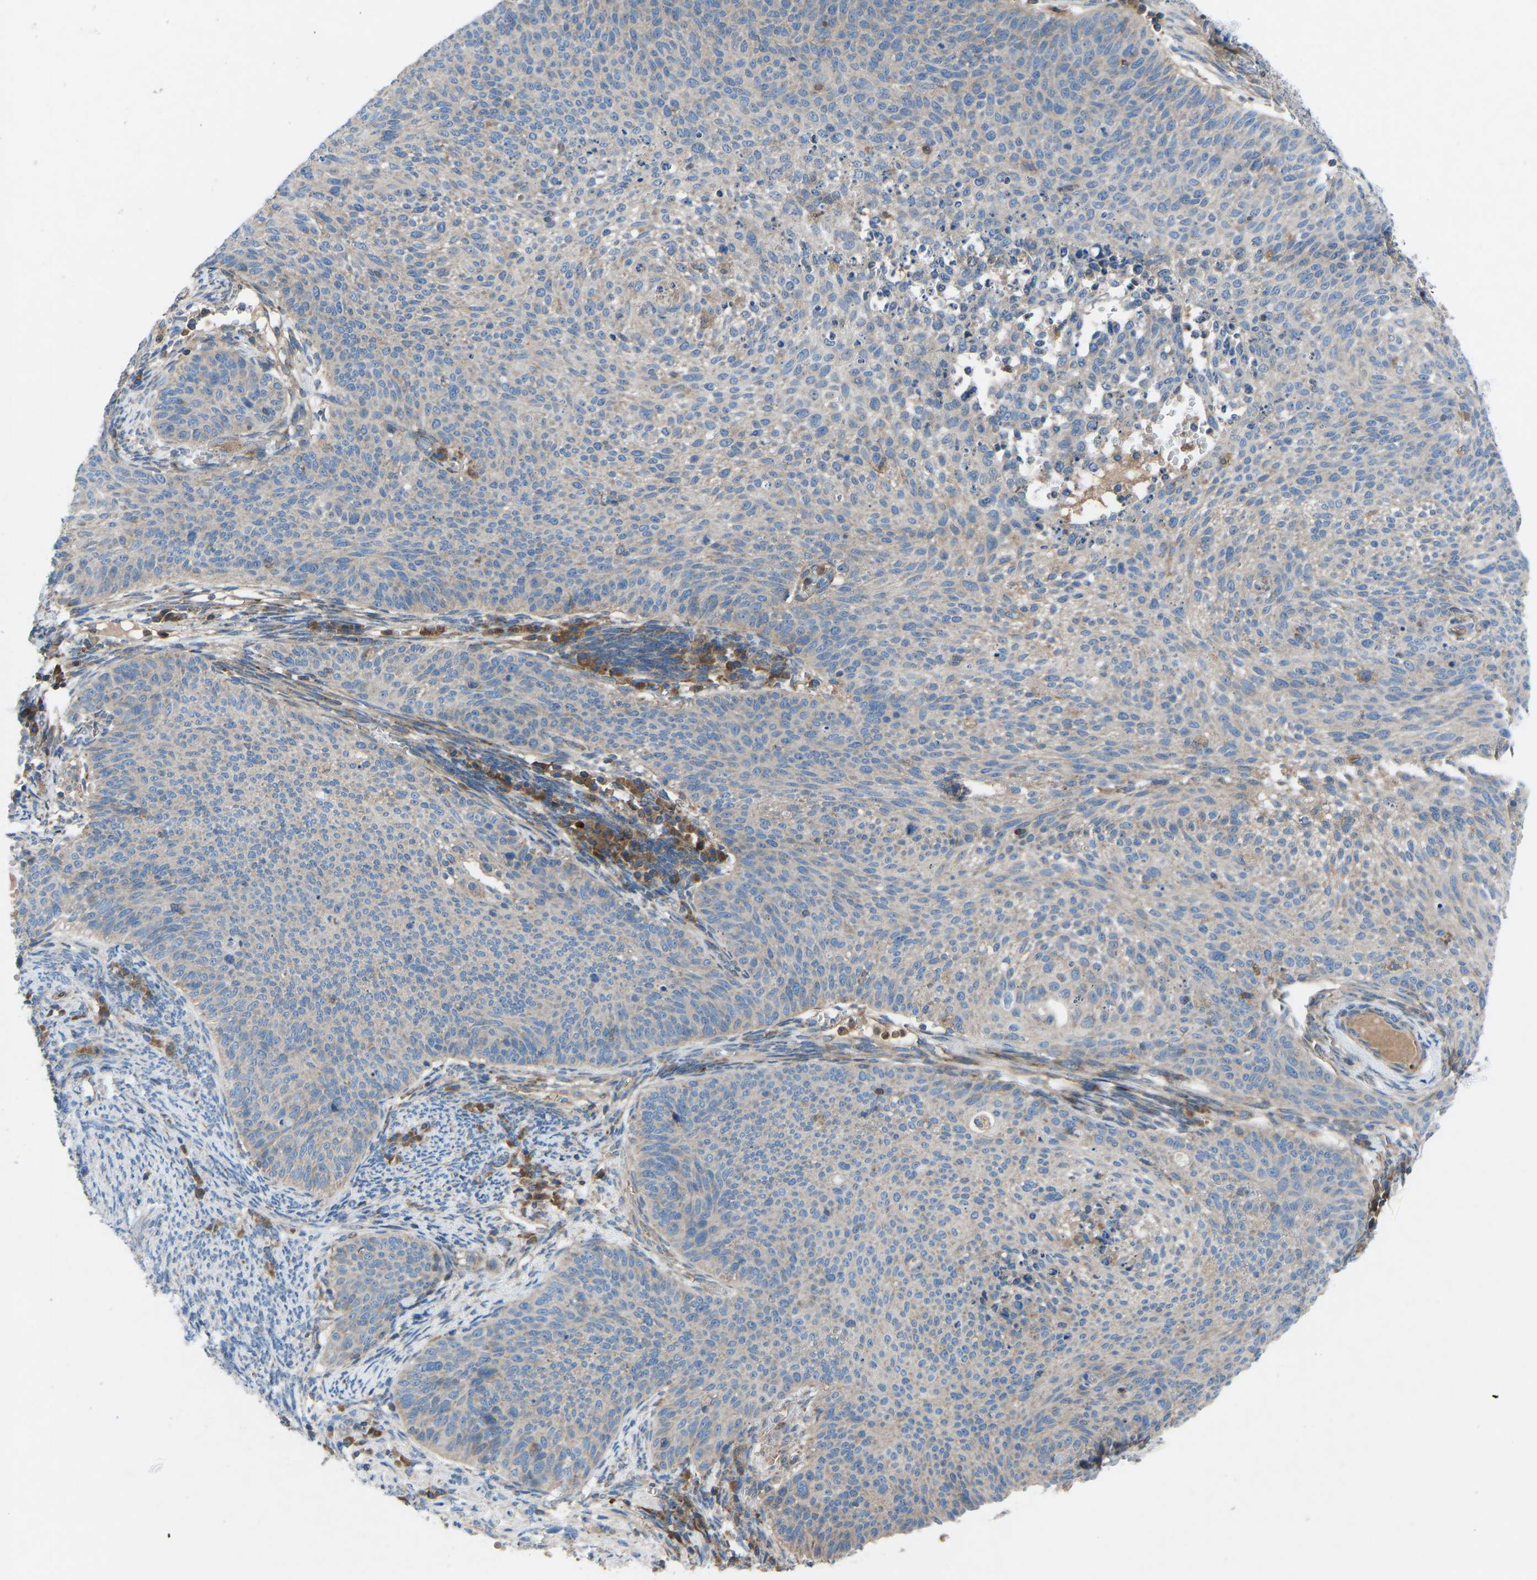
{"staining": {"intensity": "negative", "quantity": "none", "location": "none"}, "tissue": "cervical cancer", "cell_type": "Tumor cells", "image_type": "cancer", "snomed": [{"axis": "morphology", "description": "Squamous cell carcinoma, NOS"}, {"axis": "topography", "description": "Cervix"}], "caption": "Cervical cancer (squamous cell carcinoma) stained for a protein using immunohistochemistry (IHC) reveals no staining tumor cells.", "gene": "GRK6", "patient": {"sex": "female", "age": 70}}